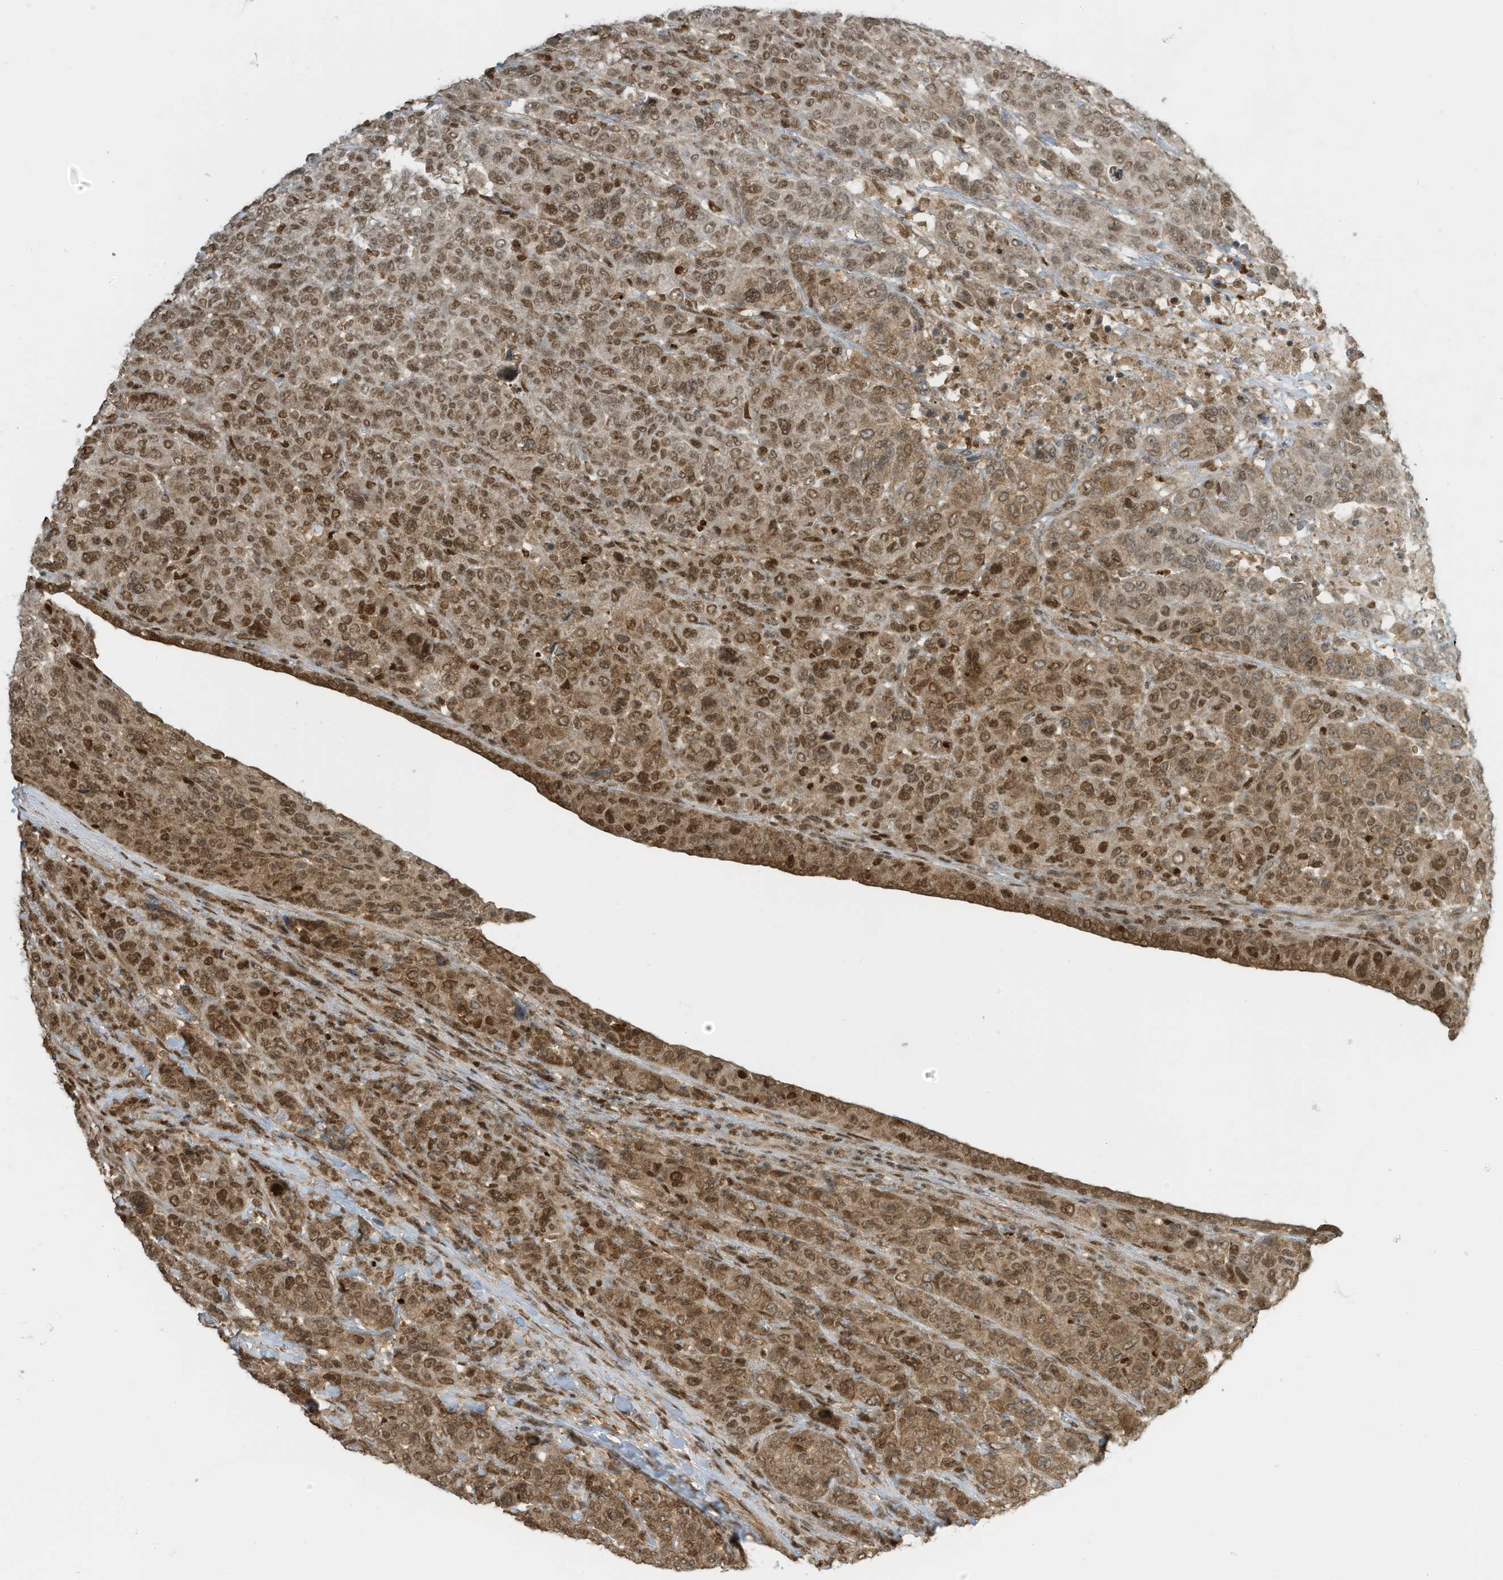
{"staining": {"intensity": "moderate", "quantity": ">75%", "location": "cytoplasmic/membranous,nuclear"}, "tissue": "breast cancer", "cell_type": "Tumor cells", "image_type": "cancer", "snomed": [{"axis": "morphology", "description": "Duct carcinoma"}, {"axis": "topography", "description": "Breast"}], "caption": "Moderate cytoplasmic/membranous and nuclear expression is appreciated in approximately >75% of tumor cells in intraductal carcinoma (breast). (Stains: DAB (3,3'-diaminobenzidine) in brown, nuclei in blue, Microscopy: brightfield microscopy at high magnification).", "gene": "KPNB1", "patient": {"sex": "female", "age": 37}}